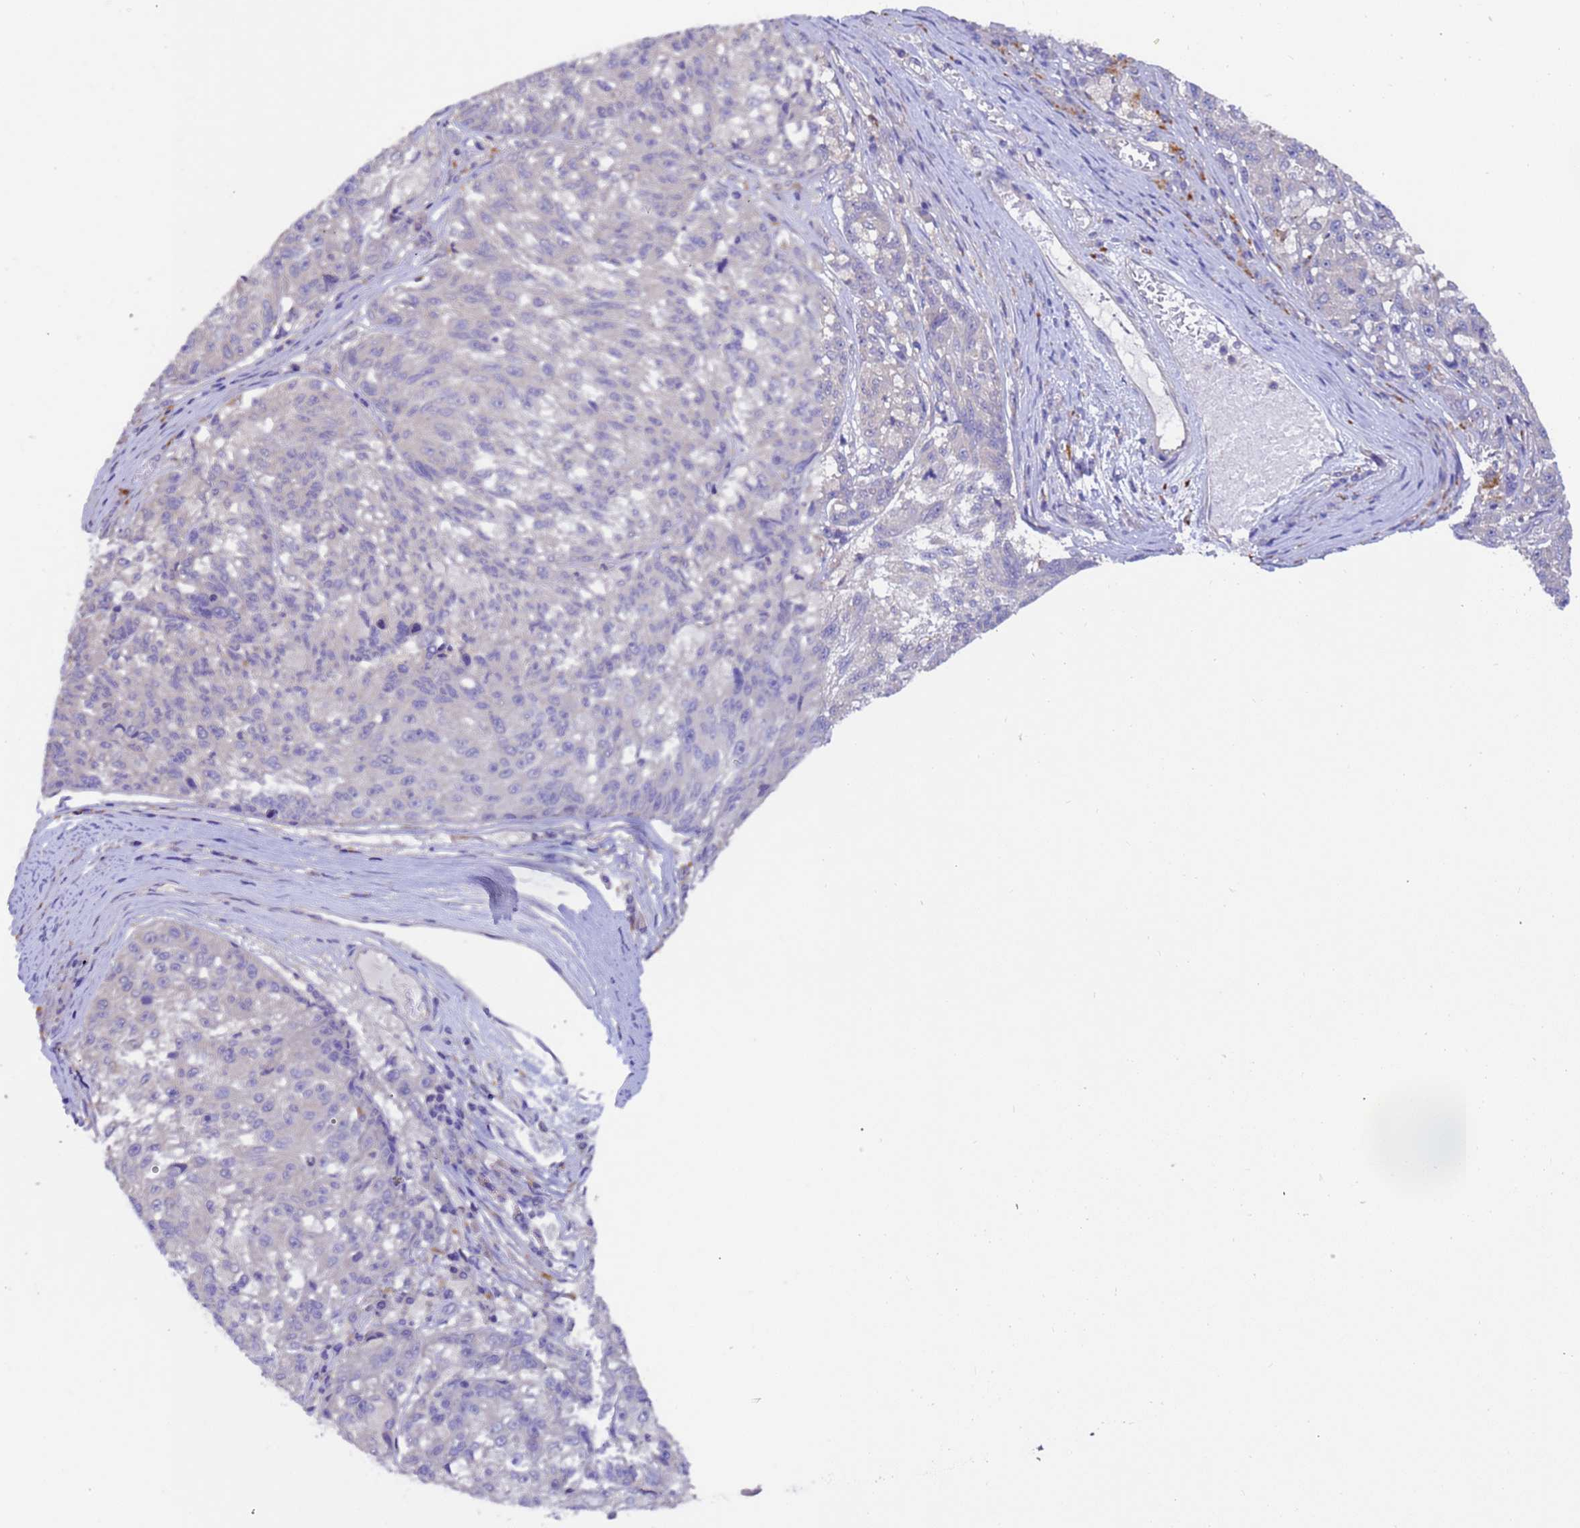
{"staining": {"intensity": "negative", "quantity": "none", "location": "none"}, "tissue": "melanoma", "cell_type": "Tumor cells", "image_type": "cancer", "snomed": [{"axis": "morphology", "description": "Malignant melanoma, NOS"}, {"axis": "topography", "description": "Skin"}], "caption": "Immunohistochemistry histopathology image of human malignant melanoma stained for a protein (brown), which exhibits no expression in tumor cells. The staining was performed using DAB (3,3'-diaminobenzidine) to visualize the protein expression in brown, while the nuclei were stained in blue with hematoxylin (Magnification: 20x).", "gene": "SRL", "patient": {"sex": "male", "age": 53}}